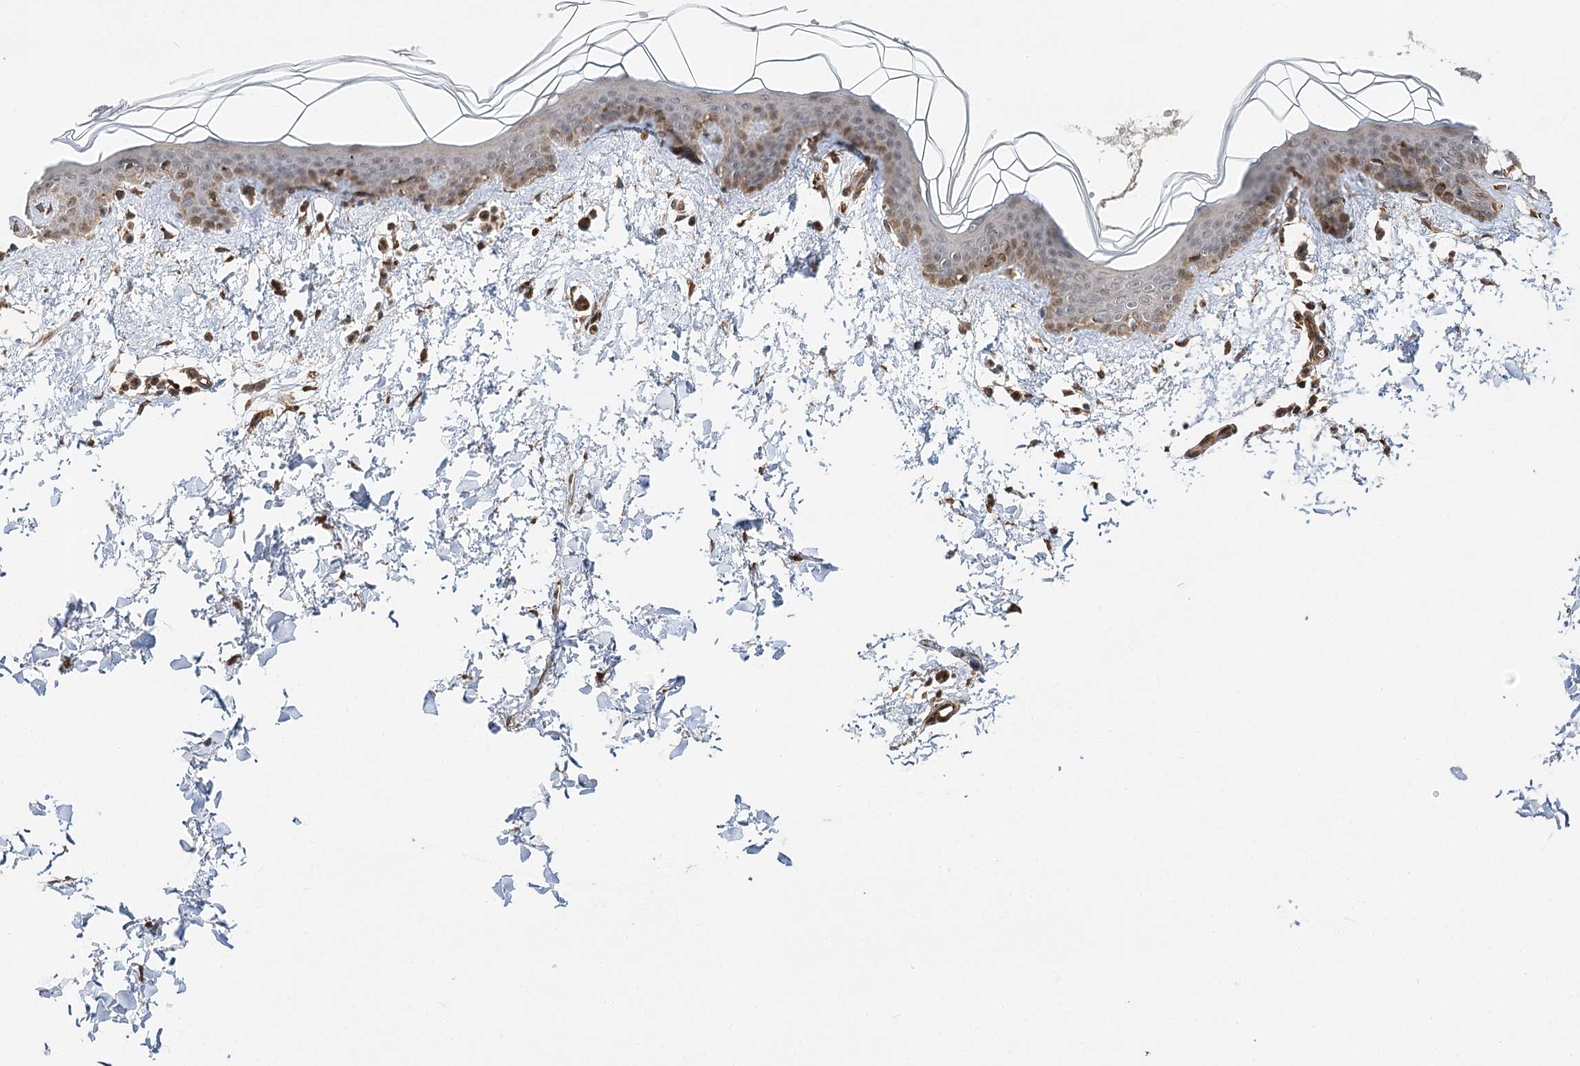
{"staining": {"intensity": "strong", "quantity": ">75%", "location": "cytoplasmic/membranous"}, "tissue": "skin", "cell_type": "Fibroblasts", "image_type": "normal", "snomed": [{"axis": "morphology", "description": "Normal tissue, NOS"}, {"axis": "topography", "description": "Skin"}], "caption": "Unremarkable skin displays strong cytoplasmic/membranous positivity in about >75% of fibroblasts, visualized by immunohistochemistry.", "gene": "DNAJB14", "patient": {"sex": "female", "age": 46}}